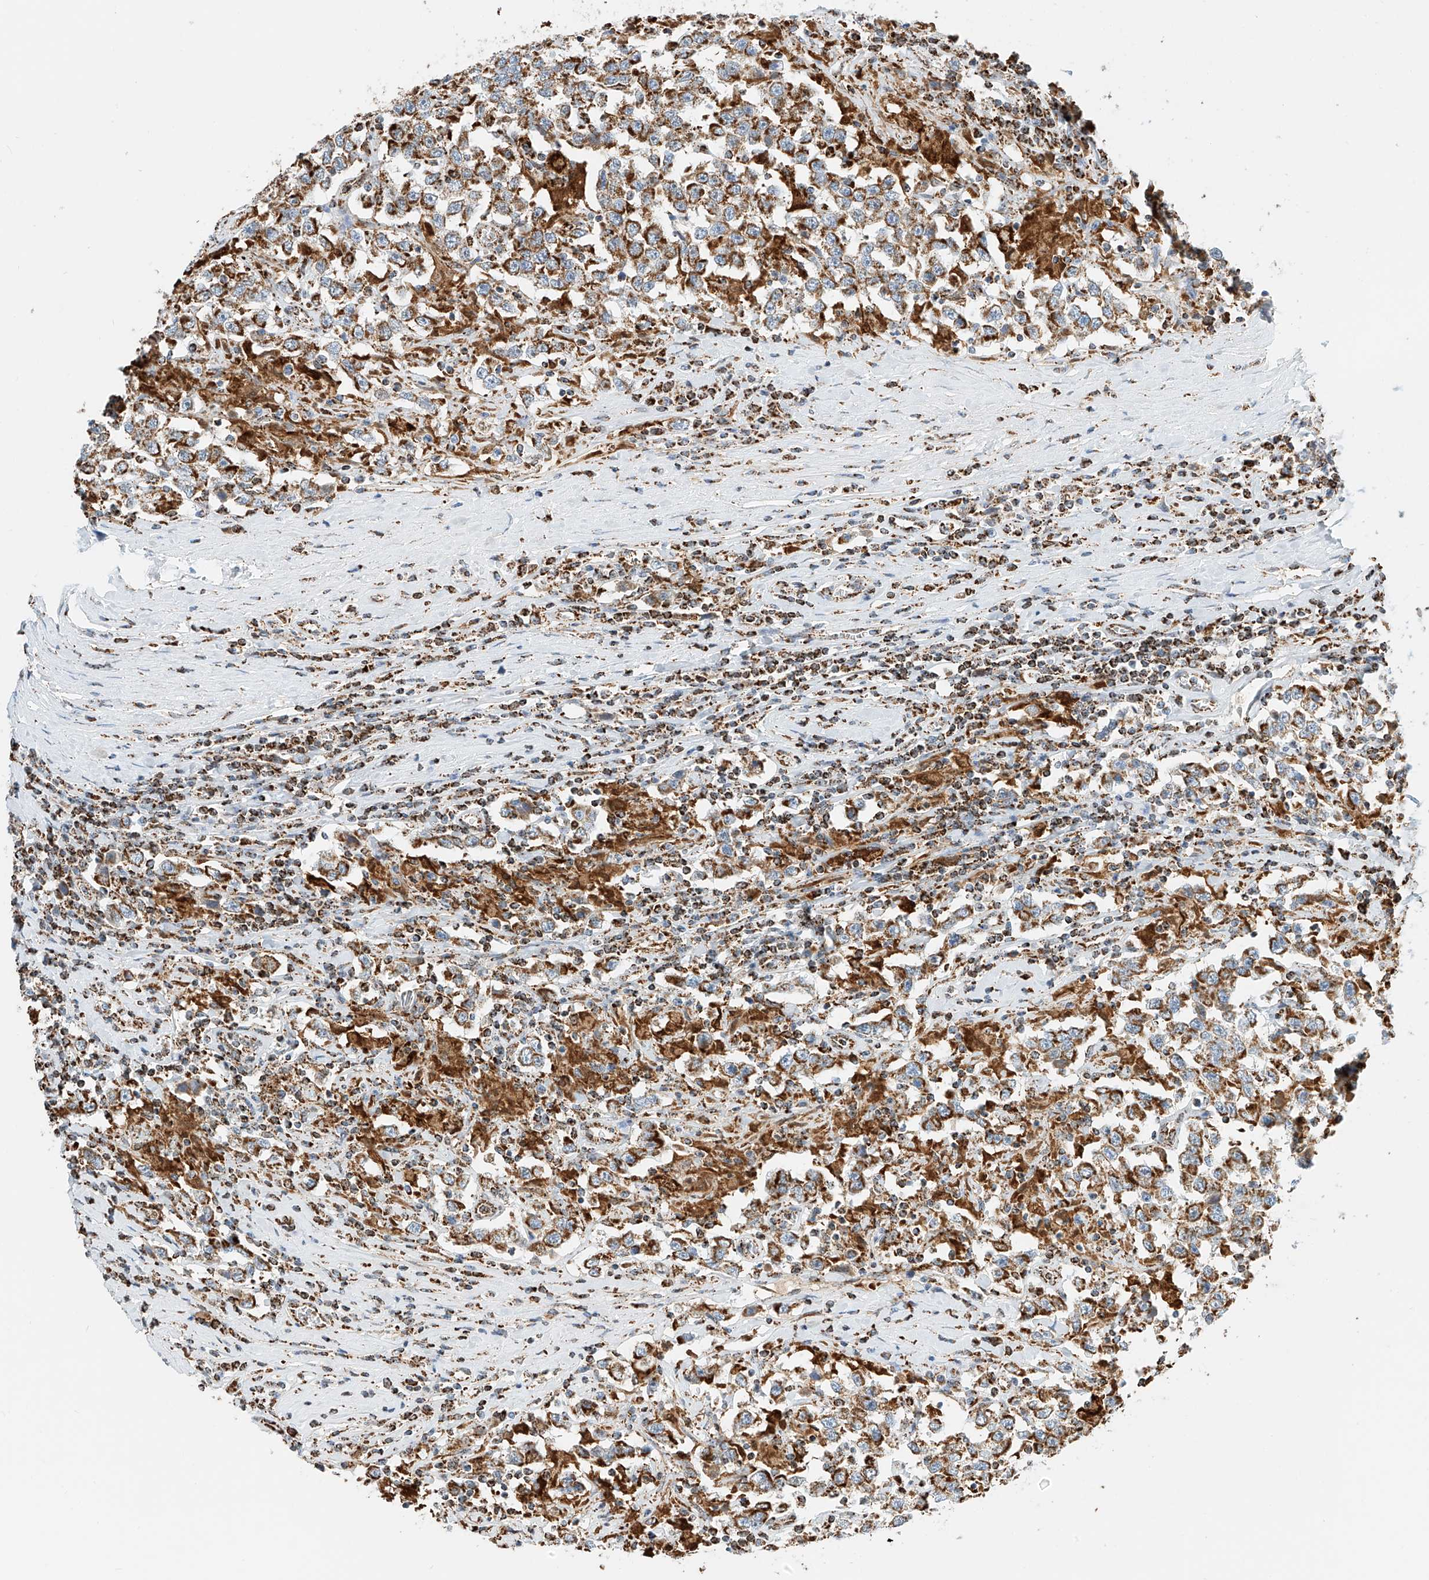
{"staining": {"intensity": "moderate", "quantity": ">75%", "location": "cytoplasmic/membranous"}, "tissue": "testis cancer", "cell_type": "Tumor cells", "image_type": "cancer", "snomed": [{"axis": "morphology", "description": "Seminoma, NOS"}, {"axis": "topography", "description": "Testis"}], "caption": "Protein positivity by immunohistochemistry (IHC) reveals moderate cytoplasmic/membranous positivity in approximately >75% of tumor cells in testis cancer (seminoma).", "gene": "PPA2", "patient": {"sex": "male", "age": 41}}